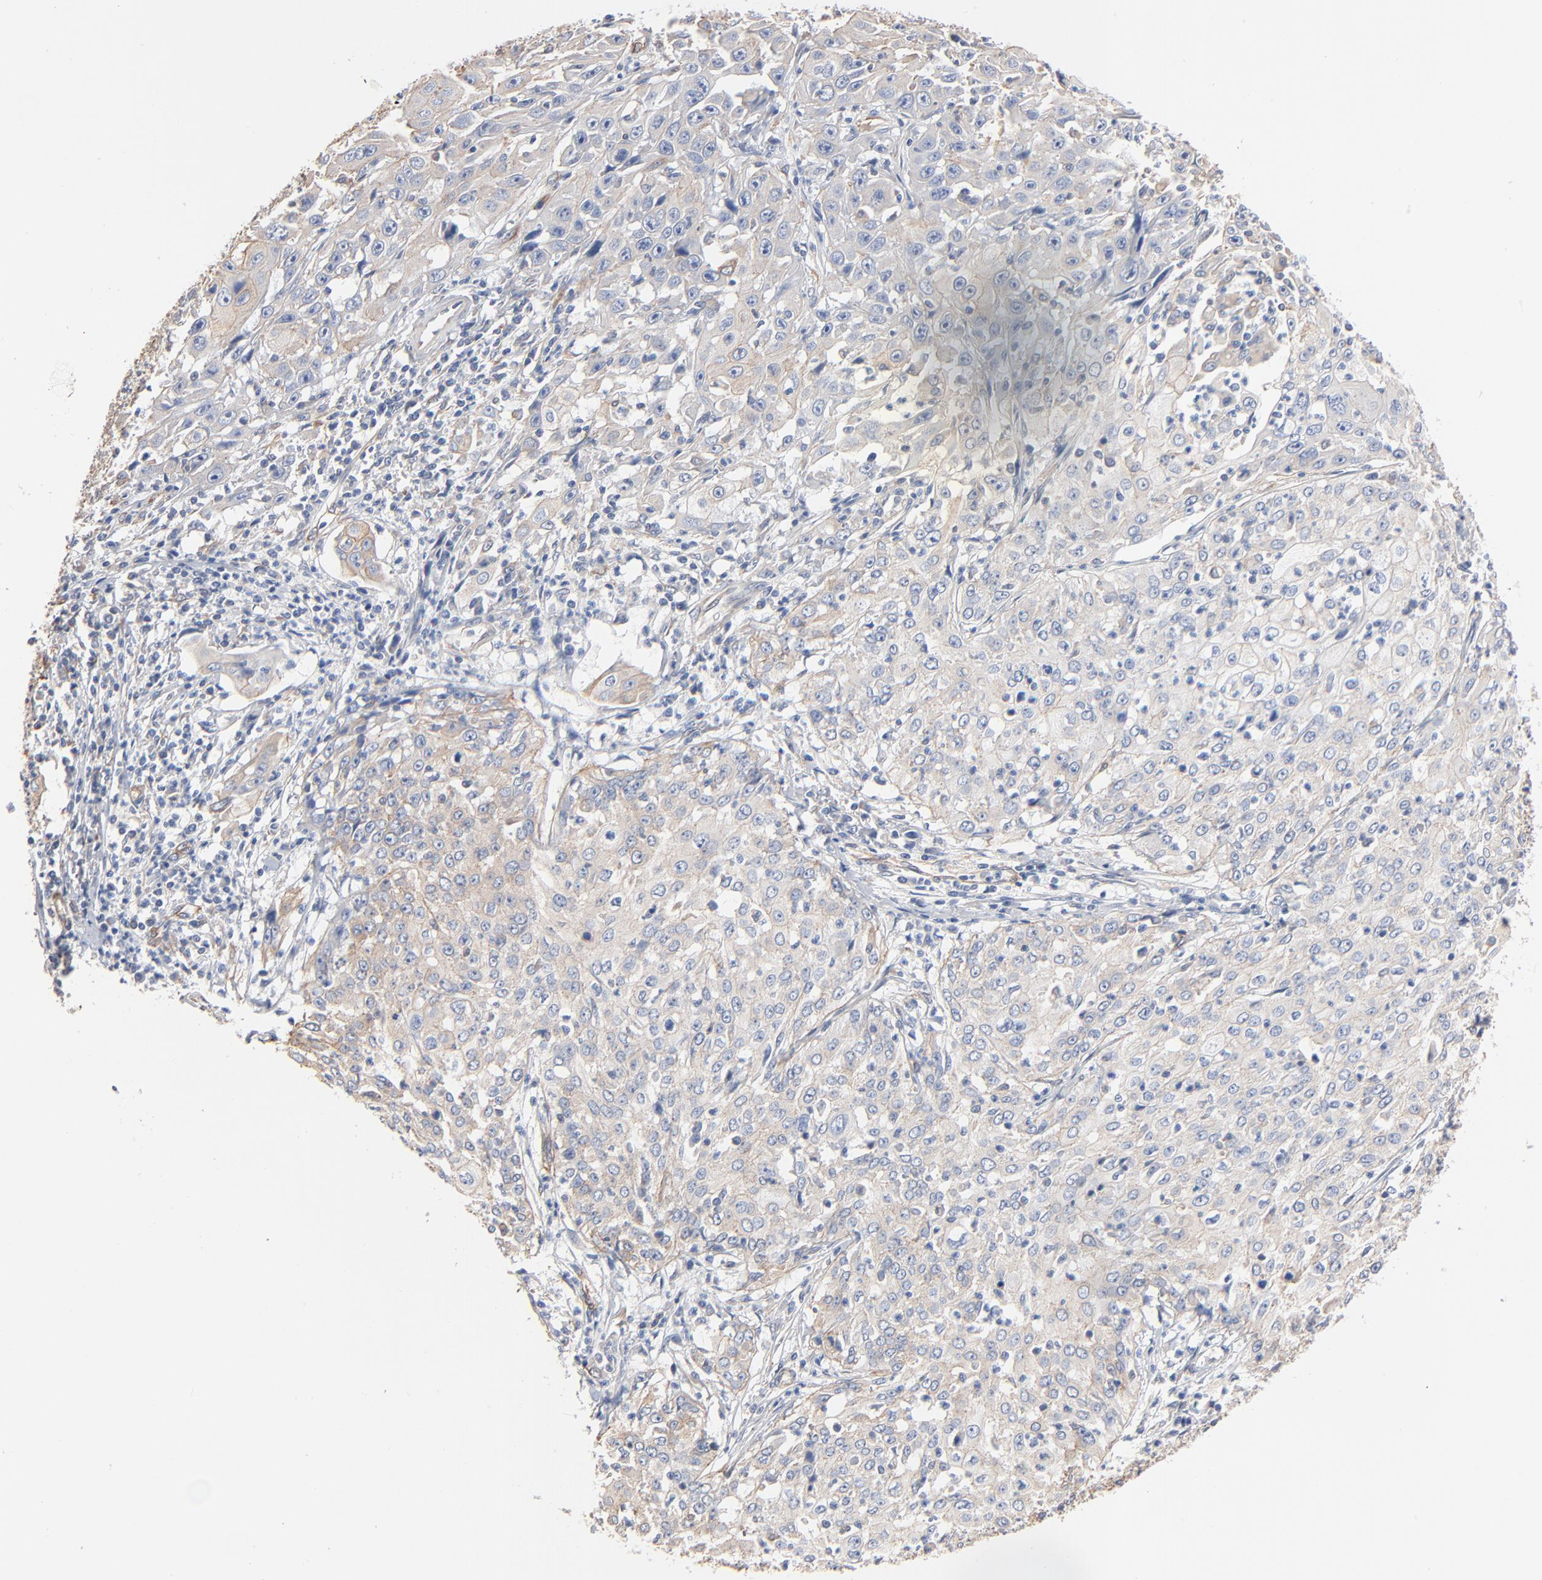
{"staining": {"intensity": "negative", "quantity": "none", "location": "none"}, "tissue": "cervical cancer", "cell_type": "Tumor cells", "image_type": "cancer", "snomed": [{"axis": "morphology", "description": "Squamous cell carcinoma, NOS"}, {"axis": "topography", "description": "Cervix"}], "caption": "Immunohistochemical staining of human cervical squamous cell carcinoma shows no significant expression in tumor cells. (DAB (3,3'-diaminobenzidine) immunohistochemistry visualized using brightfield microscopy, high magnification).", "gene": "ABCD4", "patient": {"sex": "female", "age": 39}}